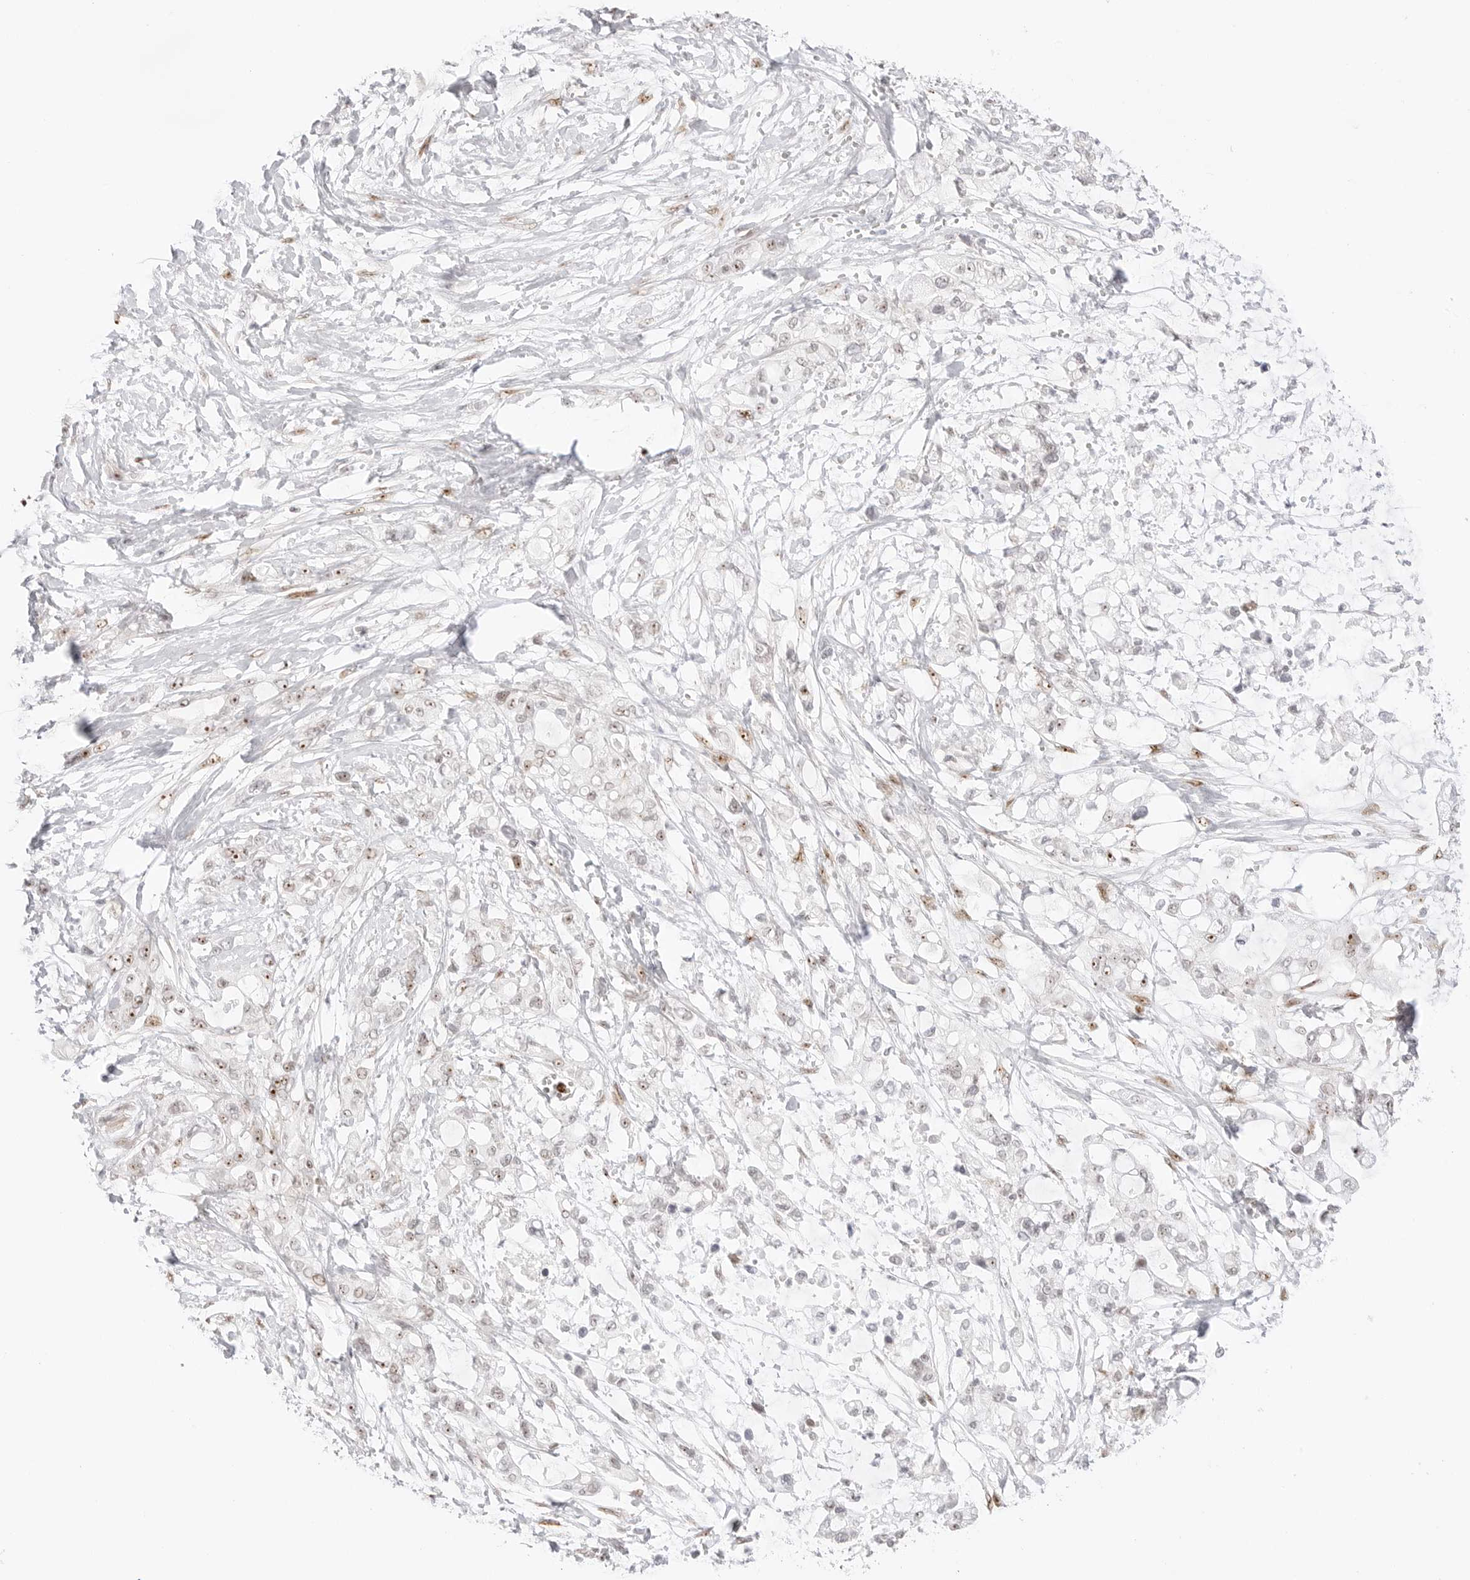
{"staining": {"intensity": "moderate", "quantity": ">75%", "location": "nuclear"}, "tissue": "pancreatic cancer", "cell_type": "Tumor cells", "image_type": "cancer", "snomed": [{"axis": "morphology", "description": "Adenocarcinoma, NOS"}, {"axis": "topography", "description": "Pancreas"}], "caption": "Protein expression analysis of human pancreatic adenocarcinoma reveals moderate nuclear expression in about >75% of tumor cells.", "gene": "HIPK3", "patient": {"sex": "male", "age": 68}}